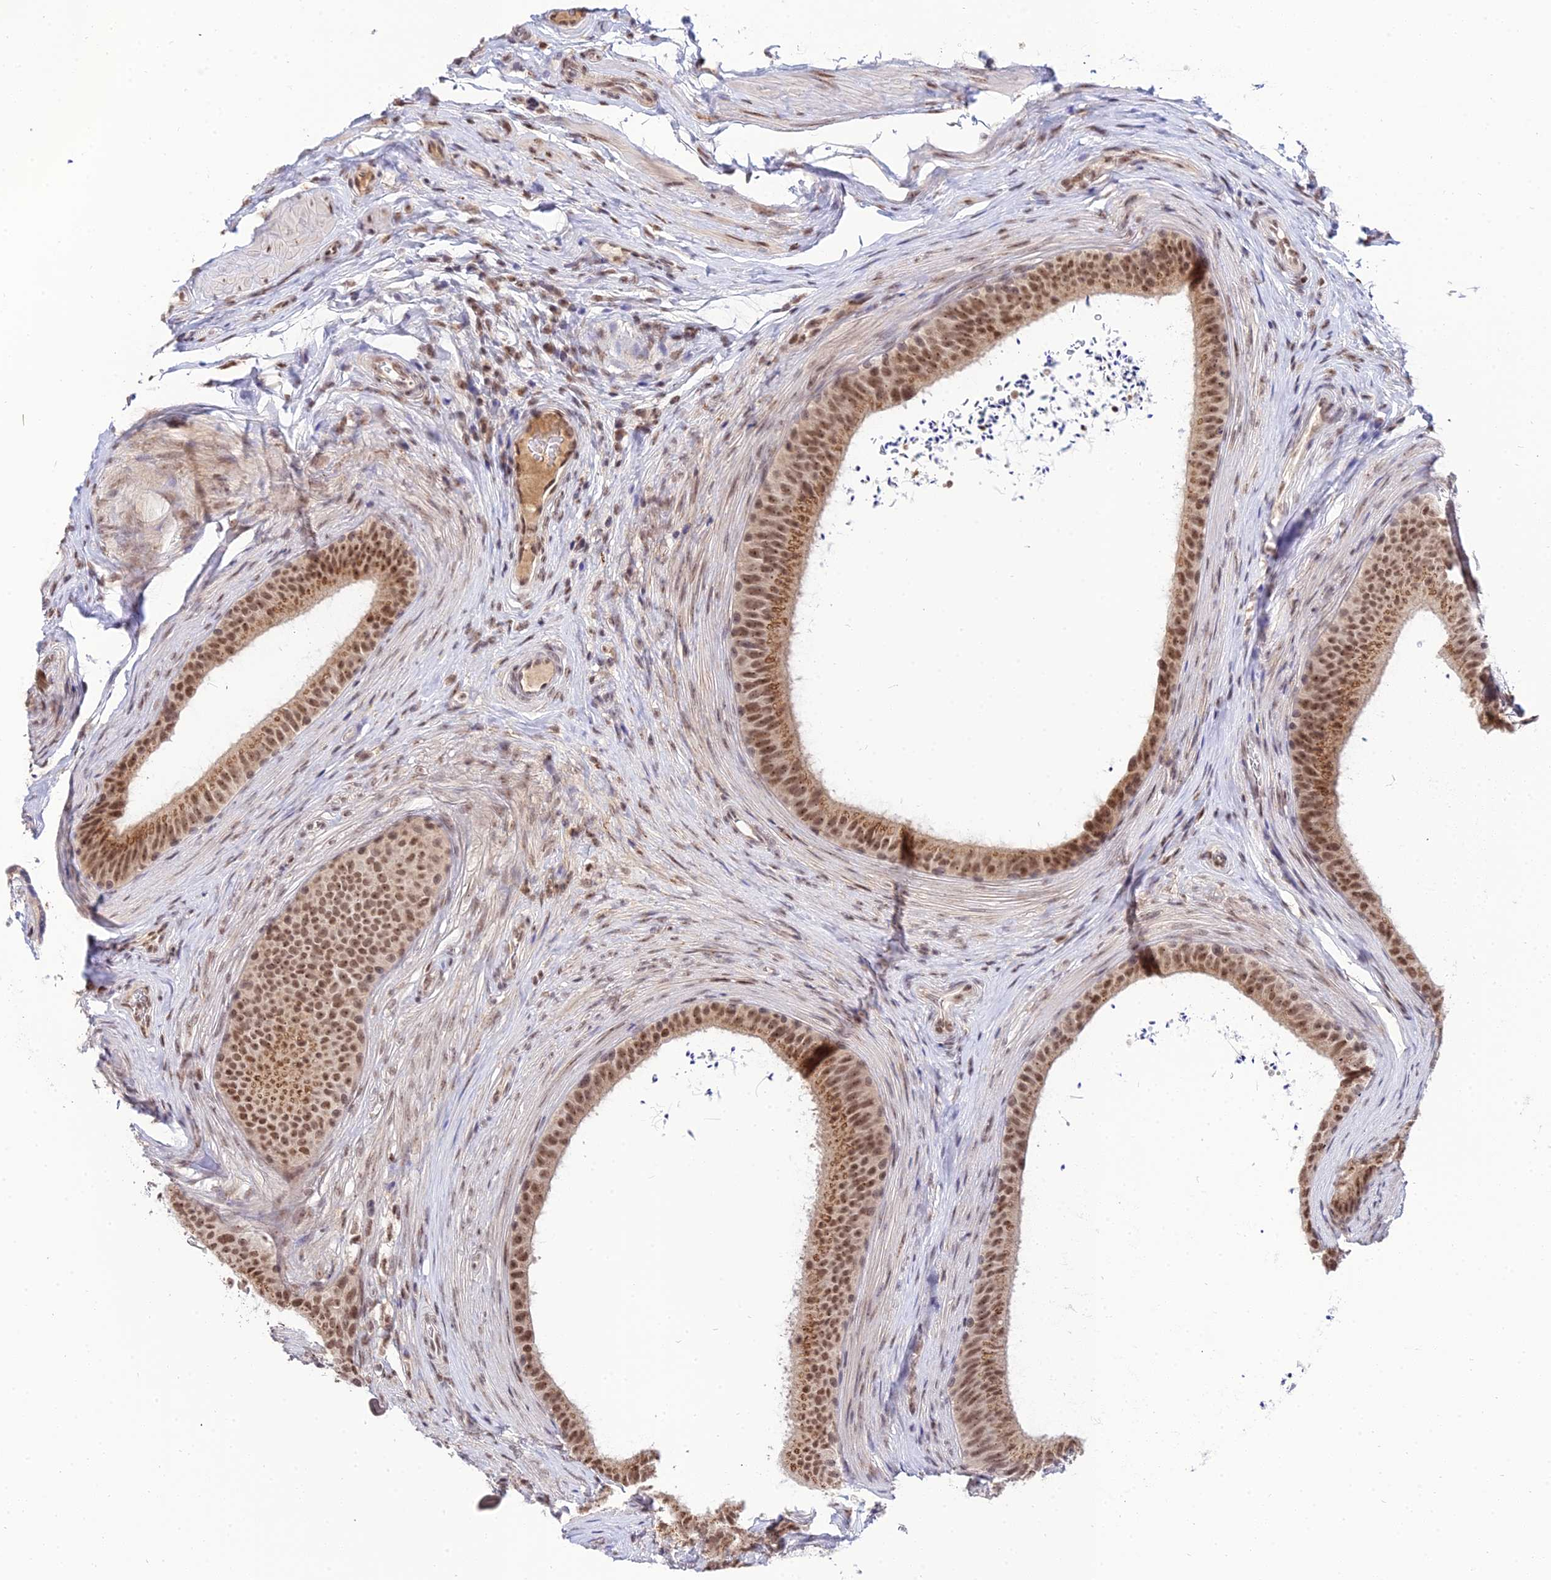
{"staining": {"intensity": "moderate", "quantity": ">75%", "location": "cytoplasmic/membranous,nuclear"}, "tissue": "epididymis", "cell_type": "Glandular cells", "image_type": "normal", "snomed": [{"axis": "morphology", "description": "Normal tissue, NOS"}, {"axis": "topography", "description": "Testis"}, {"axis": "topography", "description": "Epididymis"}], "caption": "Protein analysis of unremarkable epididymis demonstrates moderate cytoplasmic/membranous,nuclear staining in approximately >75% of glandular cells.", "gene": "EXOSC3", "patient": {"sex": "male", "age": 41}}